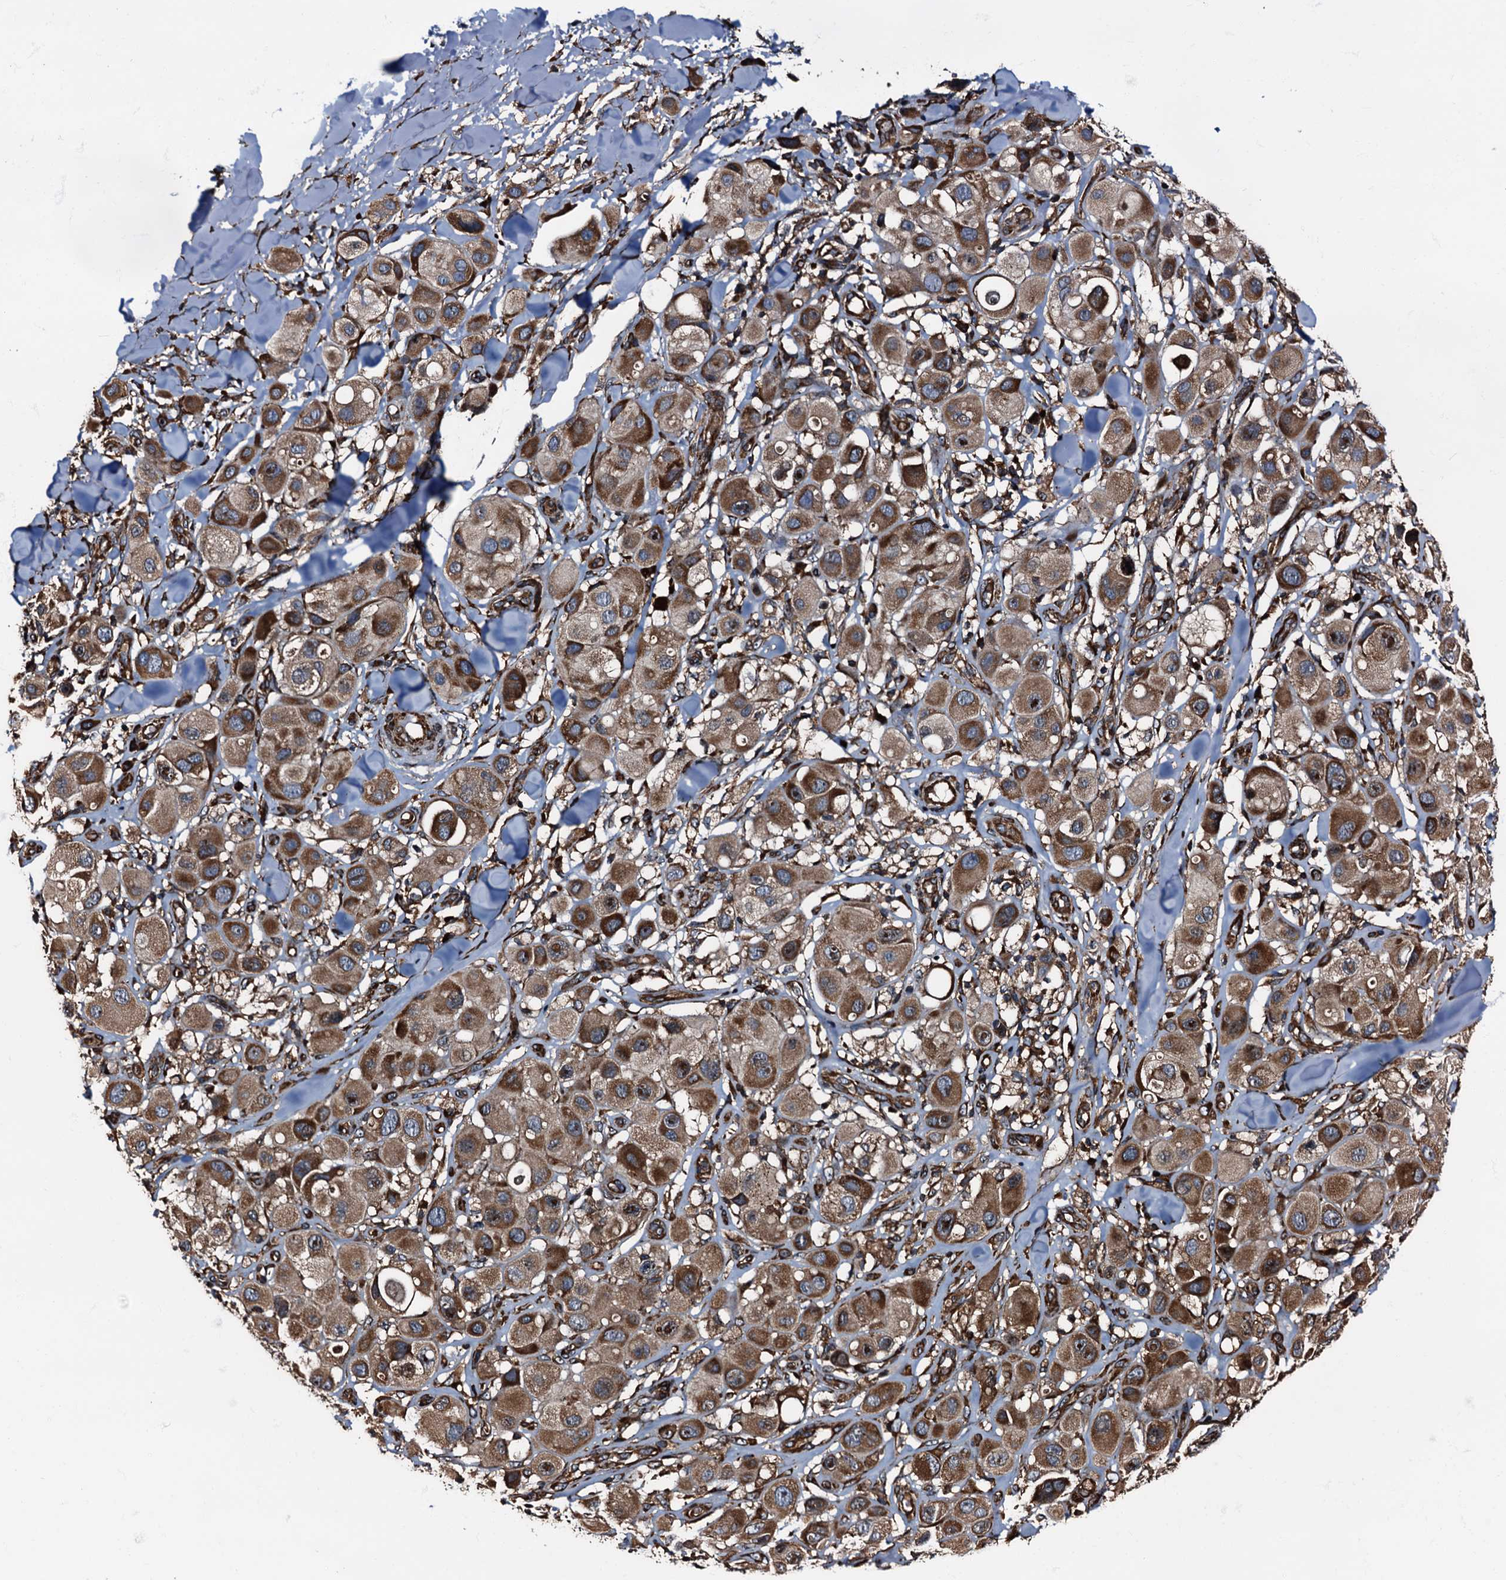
{"staining": {"intensity": "moderate", "quantity": ">75%", "location": "cytoplasmic/membranous"}, "tissue": "melanoma", "cell_type": "Tumor cells", "image_type": "cancer", "snomed": [{"axis": "morphology", "description": "Malignant melanoma, Metastatic site"}, {"axis": "topography", "description": "Skin"}], "caption": "Immunohistochemical staining of malignant melanoma (metastatic site) shows moderate cytoplasmic/membranous protein expression in about >75% of tumor cells. (DAB IHC, brown staining for protein, blue staining for nuclei).", "gene": "ATP2C1", "patient": {"sex": "male", "age": 41}}